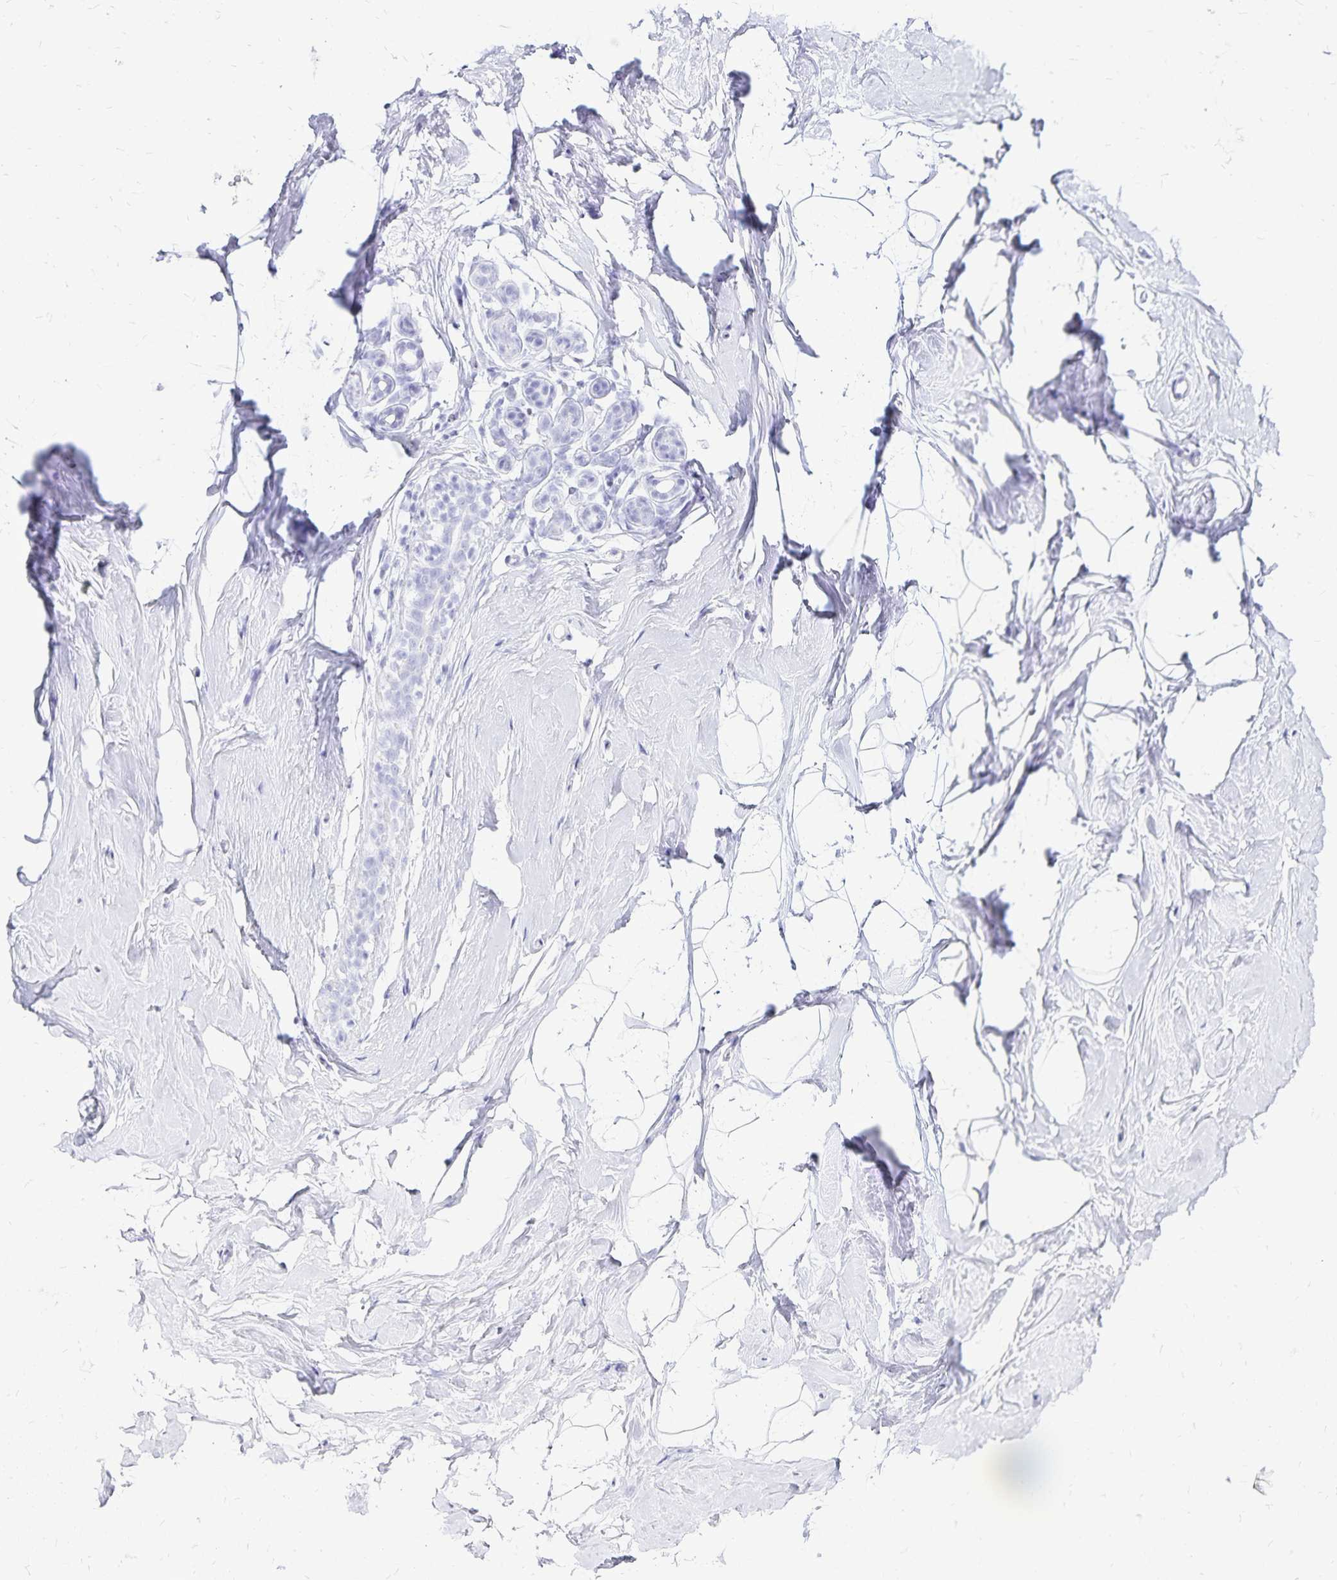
{"staining": {"intensity": "negative", "quantity": "none", "location": "none"}, "tissue": "breast", "cell_type": "Adipocytes", "image_type": "normal", "snomed": [{"axis": "morphology", "description": "Normal tissue, NOS"}, {"axis": "topography", "description": "Breast"}], "caption": "IHC image of normal breast: human breast stained with DAB shows no significant protein positivity in adipocytes. The staining is performed using DAB (3,3'-diaminobenzidine) brown chromogen with nuclei counter-stained in using hematoxylin.", "gene": "LIN28B", "patient": {"sex": "female", "age": 32}}